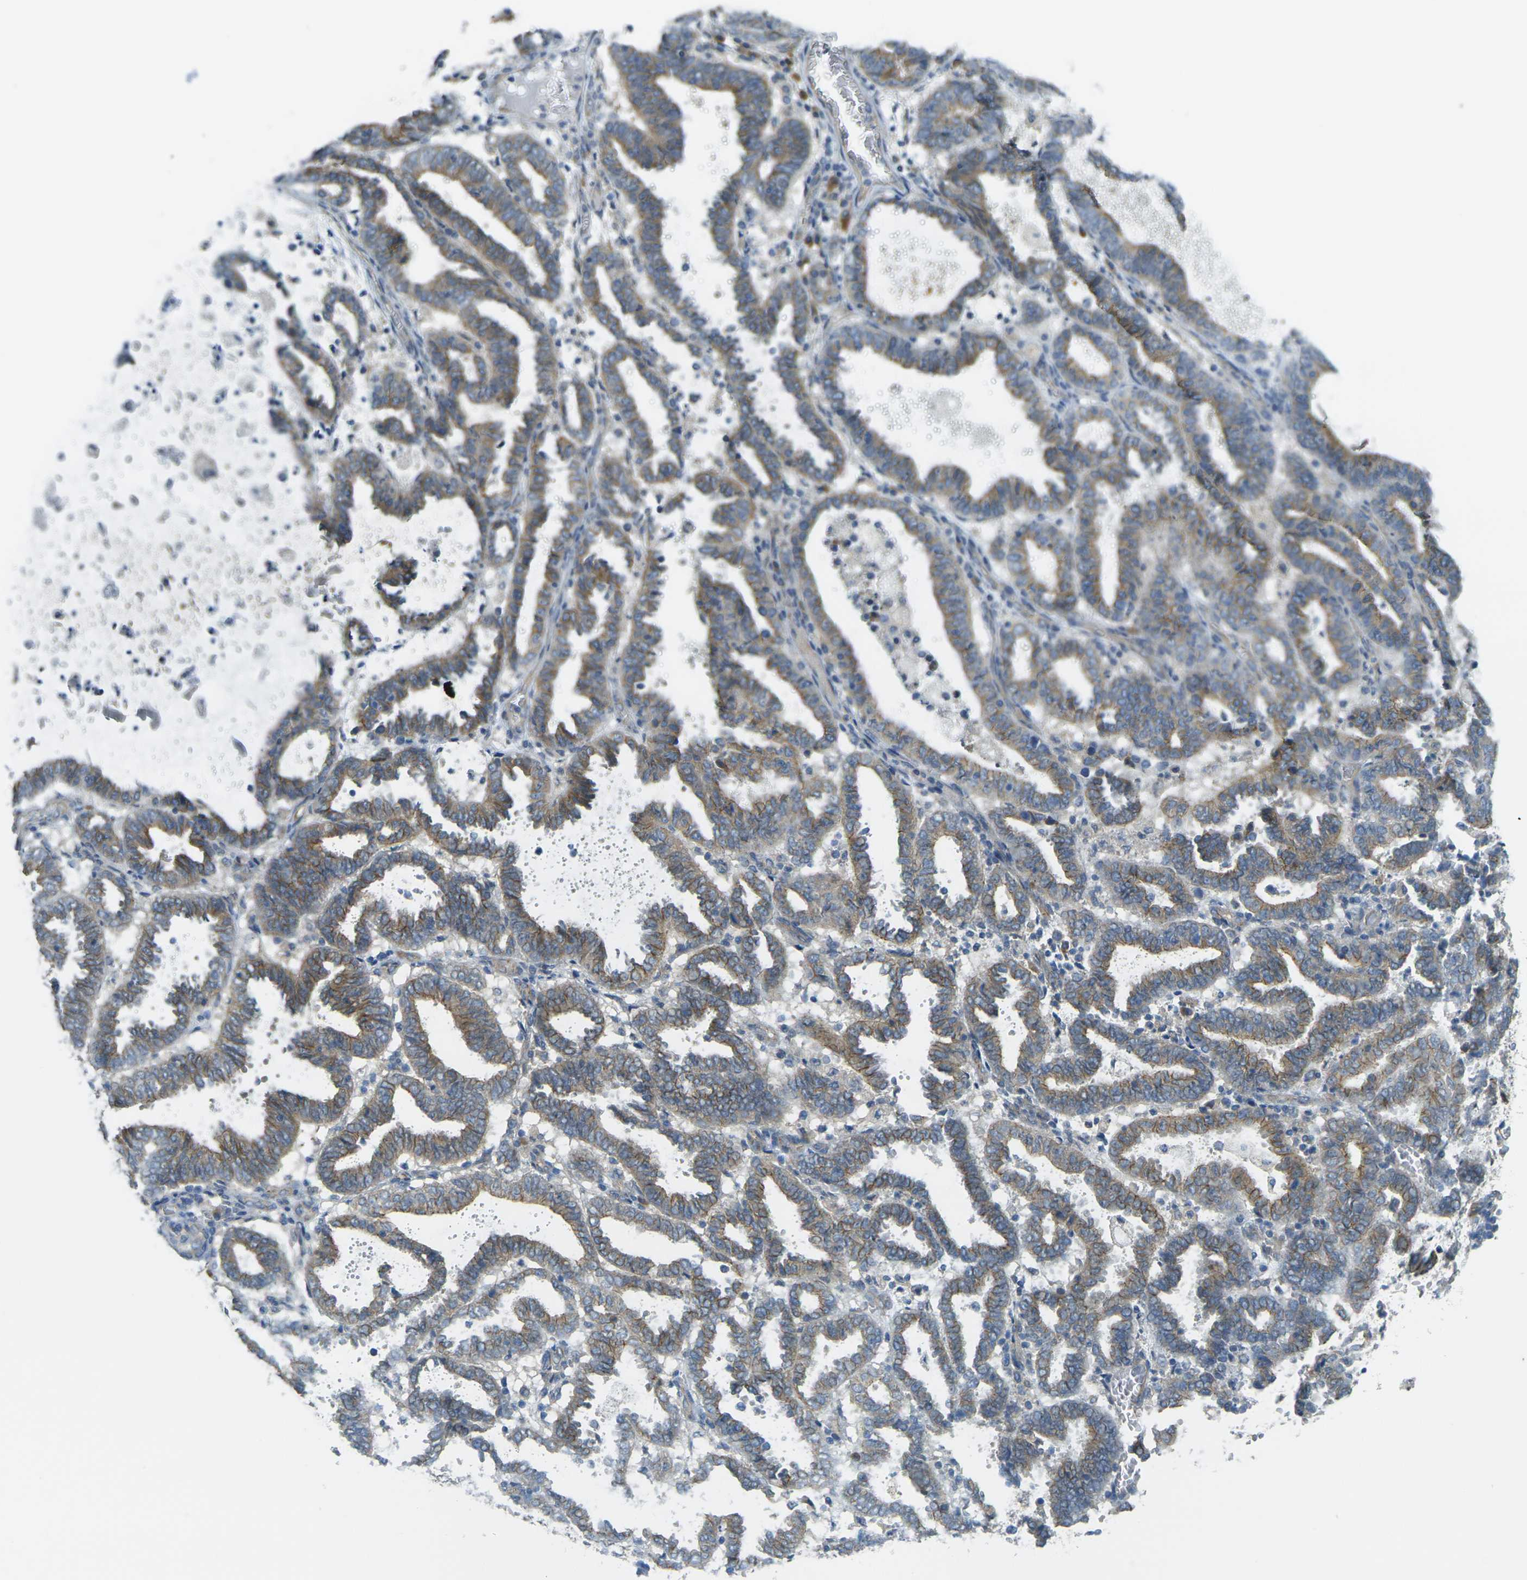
{"staining": {"intensity": "moderate", "quantity": ">75%", "location": "cytoplasmic/membranous"}, "tissue": "endometrial cancer", "cell_type": "Tumor cells", "image_type": "cancer", "snomed": [{"axis": "morphology", "description": "Adenocarcinoma, NOS"}, {"axis": "topography", "description": "Uterus"}], "caption": "Protein analysis of endometrial adenocarcinoma tissue reveals moderate cytoplasmic/membranous staining in approximately >75% of tumor cells.", "gene": "RHBDD1", "patient": {"sex": "female", "age": 83}}